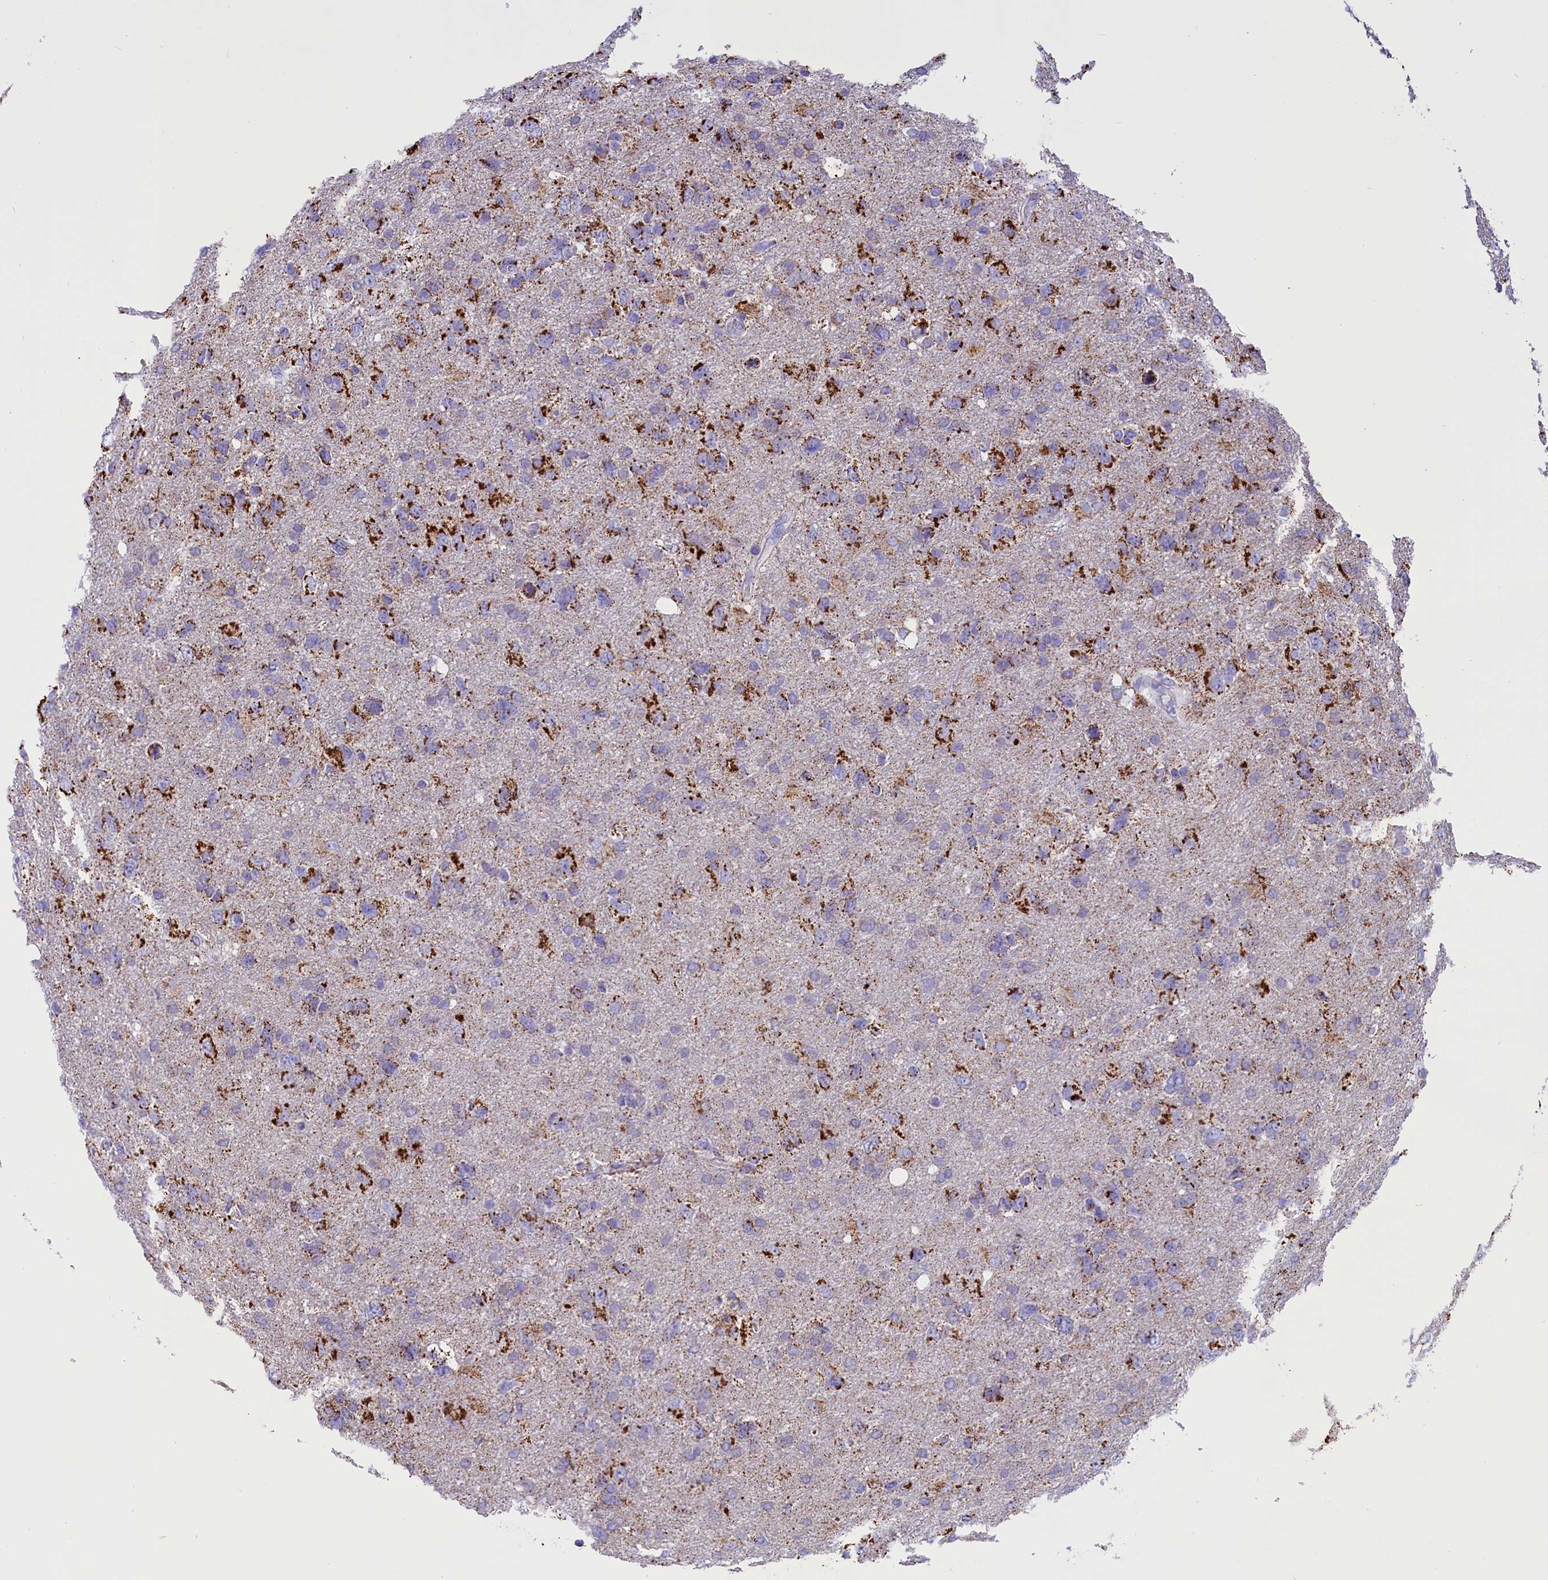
{"staining": {"intensity": "strong", "quantity": "25%-75%", "location": "cytoplasmic/membranous"}, "tissue": "glioma", "cell_type": "Tumor cells", "image_type": "cancer", "snomed": [{"axis": "morphology", "description": "Glioma, malignant, High grade"}, {"axis": "topography", "description": "Brain"}], "caption": "An IHC image of tumor tissue is shown. Protein staining in brown highlights strong cytoplasmic/membranous positivity in glioma within tumor cells.", "gene": "ABAT", "patient": {"sex": "male", "age": 61}}